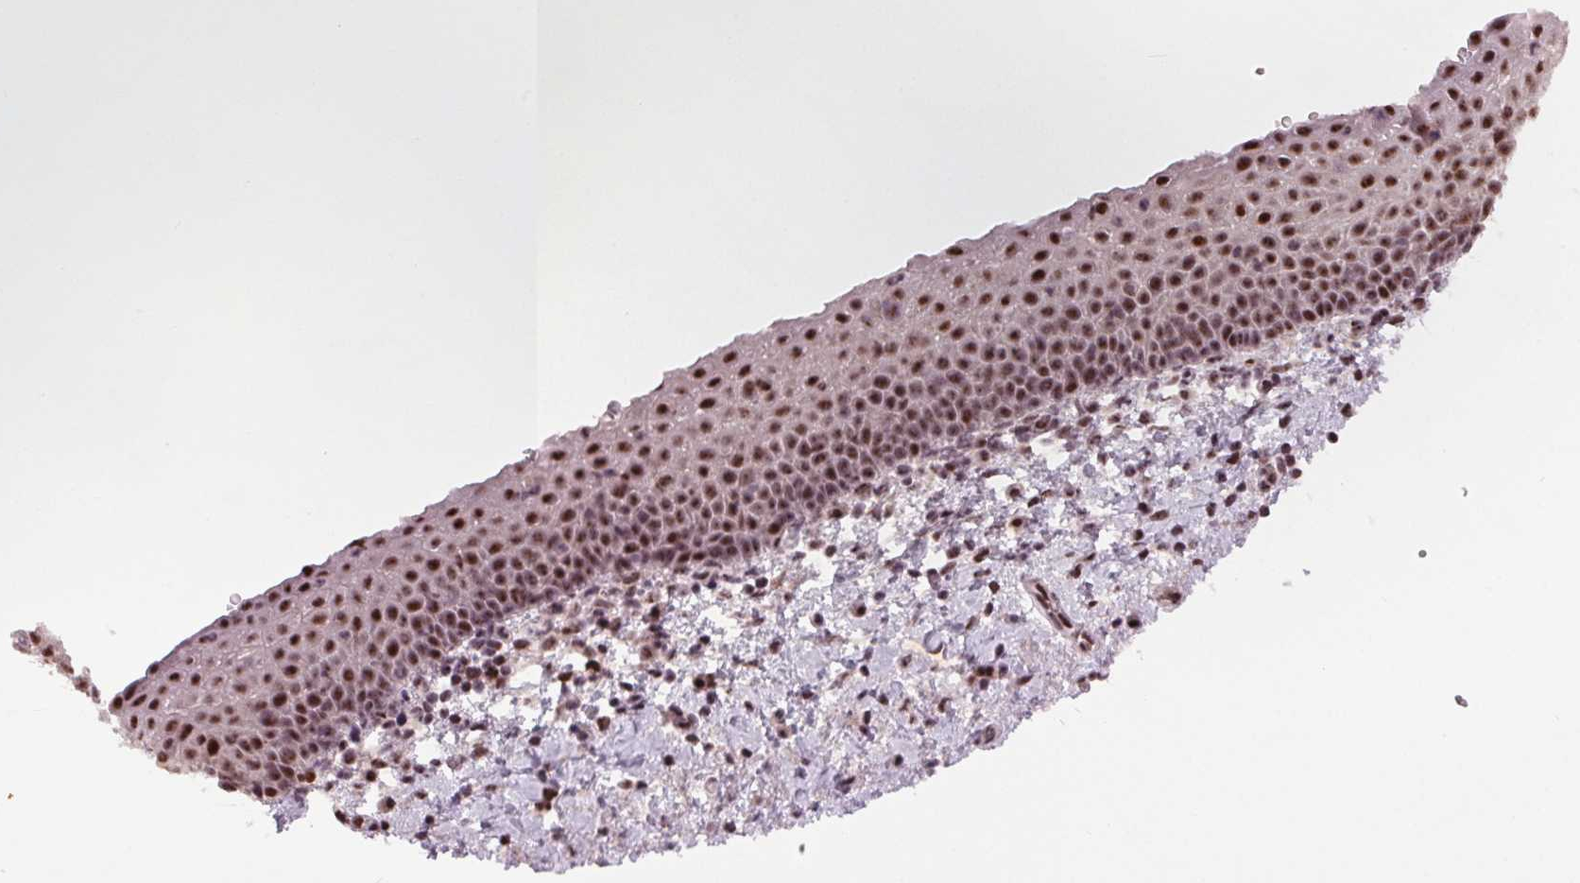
{"staining": {"intensity": "strong", "quantity": ">75%", "location": "nuclear"}, "tissue": "vagina", "cell_type": "Squamous epithelial cells", "image_type": "normal", "snomed": [{"axis": "morphology", "description": "Normal tissue, NOS"}, {"axis": "topography", "description": "Vagina"}], "caption": "Protein expression by IHC shows strong nuclear expression in about >75% of squamous epithelial cells in unremarkable vagina. The staining is performed using DAB brown chromogen to label protein expression. The nuclei are counter-stained blue using hematoxylin.", "gene": "TTC34", "patient": {"sex": "female", "age": 61}}